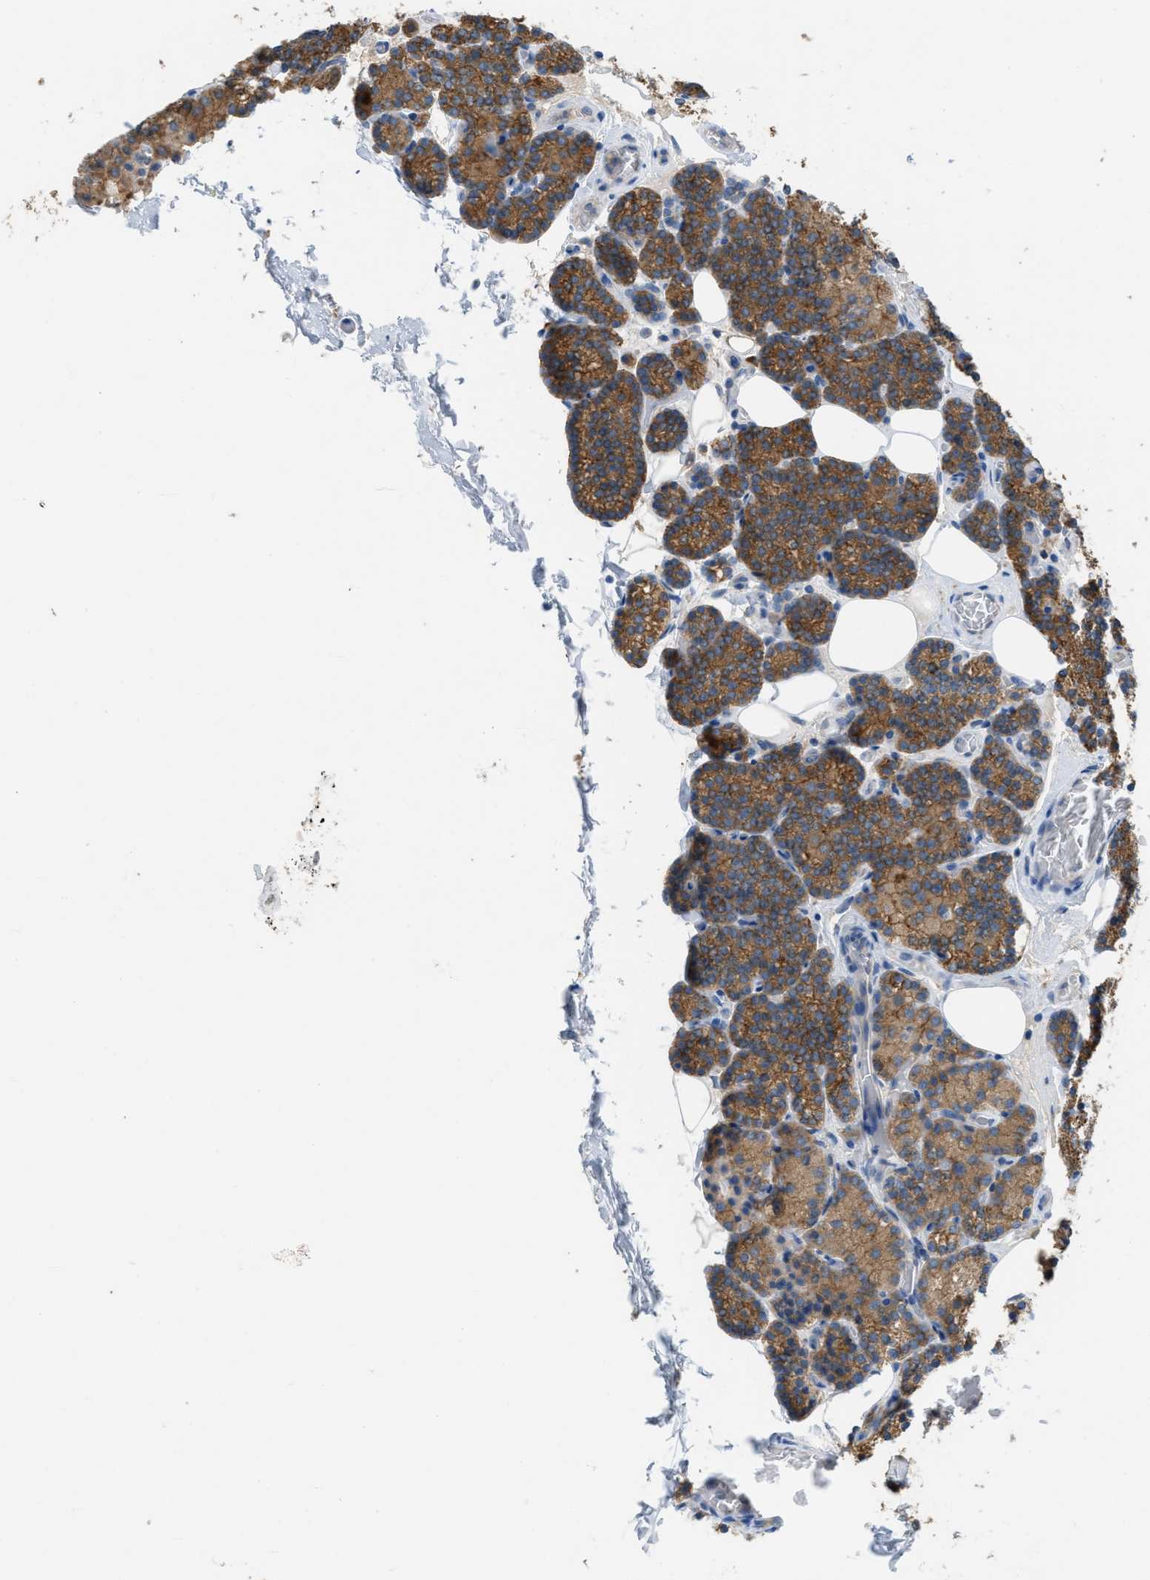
{"staining": {"intensity": "strong", "quantity": ">75%", "location": "cytoplasmic/membranous"}, "tissue": "parathyroid gland", "cell_type": "Glandular cells", "image_type": "normal", "snomed": [{"axis": "morphology", "description": "Normal tissue, NOS"}, {"axis": "morphology", "description": "Adenoma, NOS"}, {"axis": "topography", "description": "Parathyroid gland"}], "caption": "High-power microscopy captured an IHC micrograph of unremarkable parathyroid gland, revealing strong cytoplasmic/membranous positivity in approximately >75% of glandular cells. The protein of interest is stained brown, and the nuclei are stained in blue (DAB IHC with brightfield microscopy, high magnification).", "gene": "UBA5", "patient": {"sex": "female", "age": 54}}